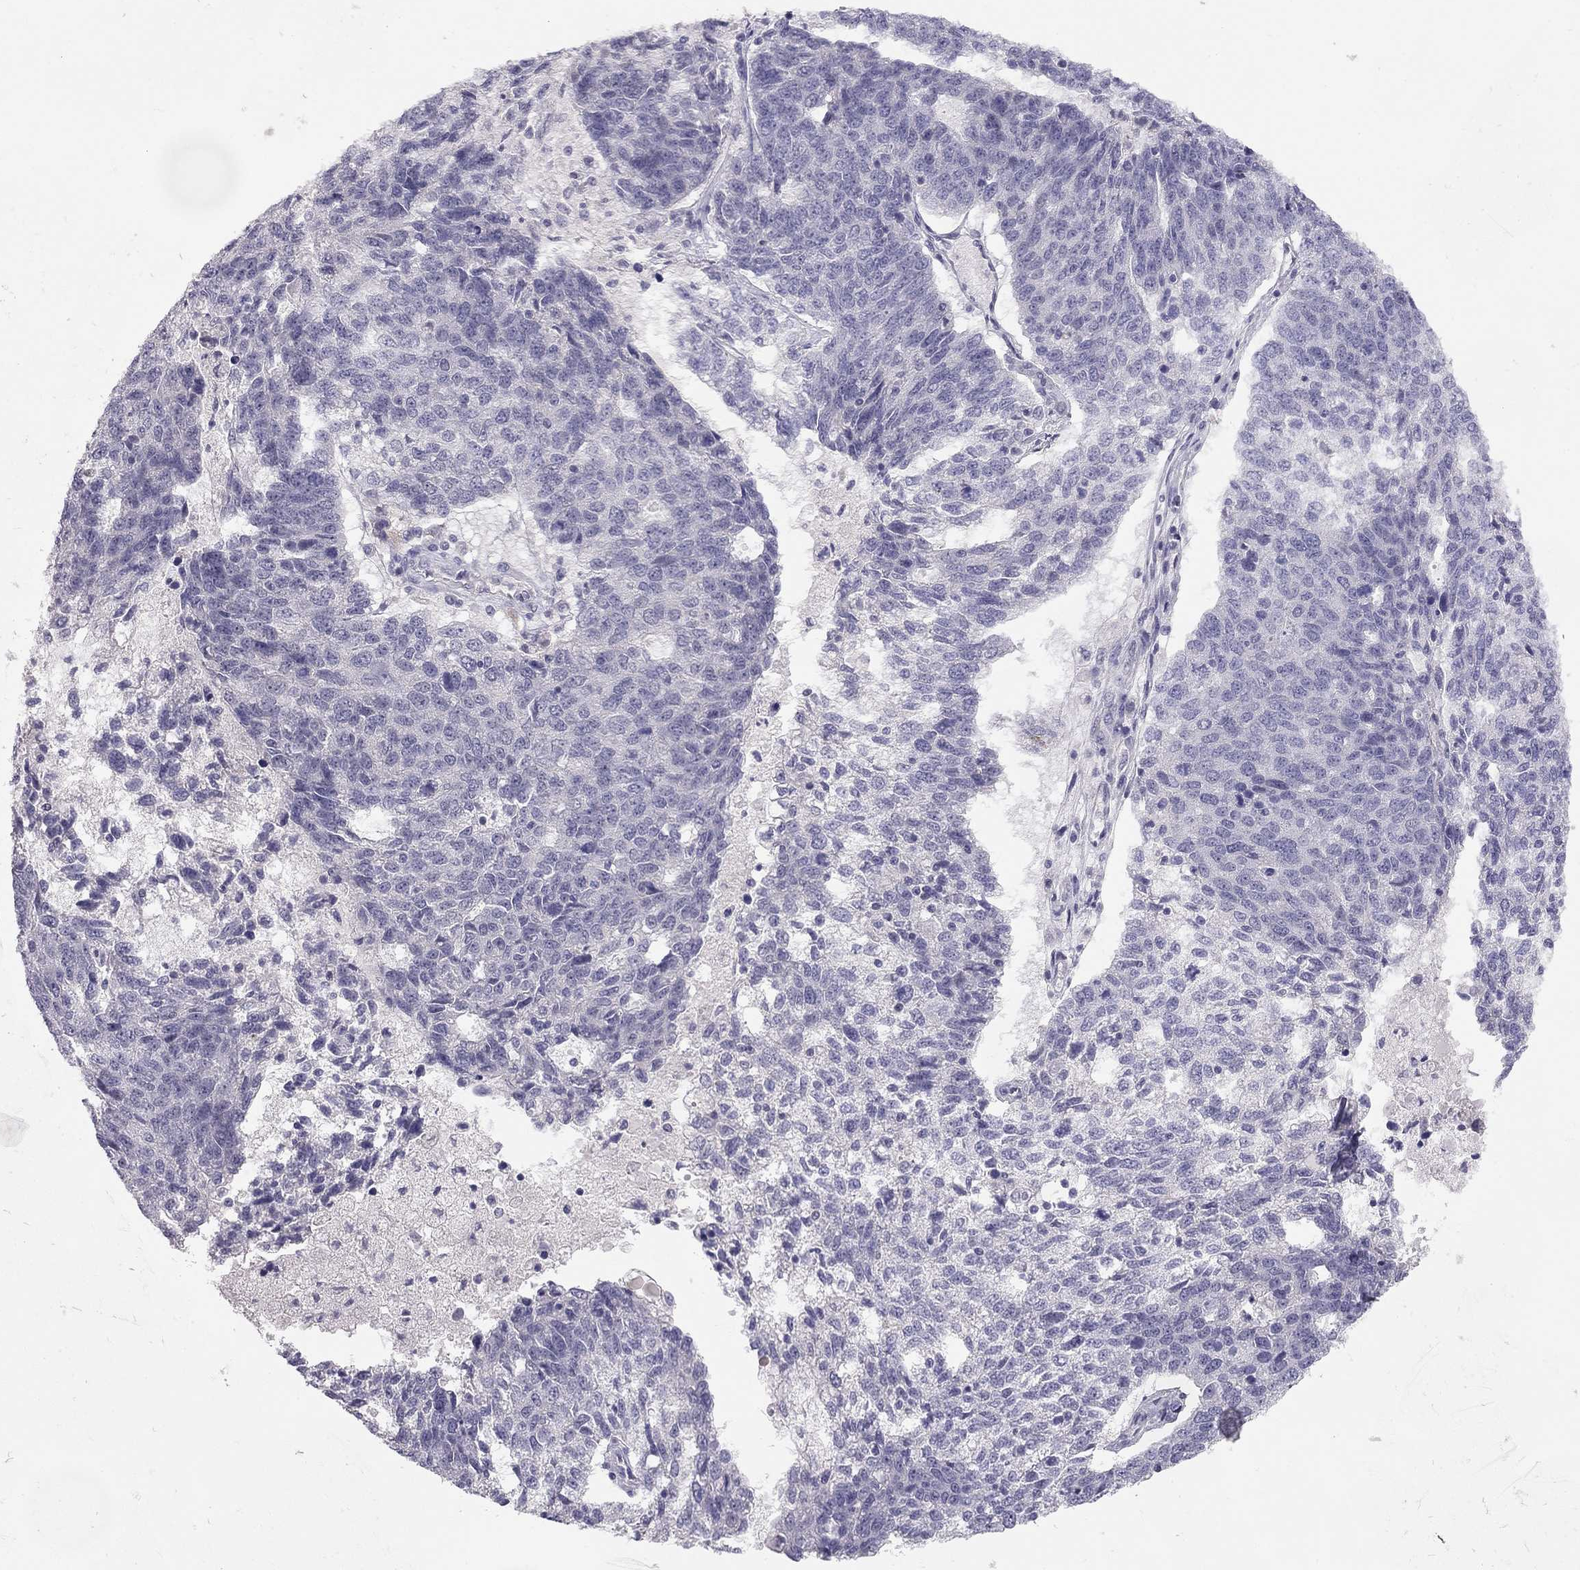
{"staining": {"intensity": "negative", "quantity": "none", "location": "none"}, "tissue": "ovarian cancer", "cell_type": "Tumor cells", "image_type": "cancer", "snomed": [{"axis": "morphology", "description": "Cystadenocarcinoma, serous, NOS"}, {"axis": "topography", "description": "Ovary"}], "caption": "The image displays no staining of tumor cells in ovarian cancer. Nuclei are stained in blue.", "gene": "ADORA2A", "patient": {"sex": "female", "age": 71}}